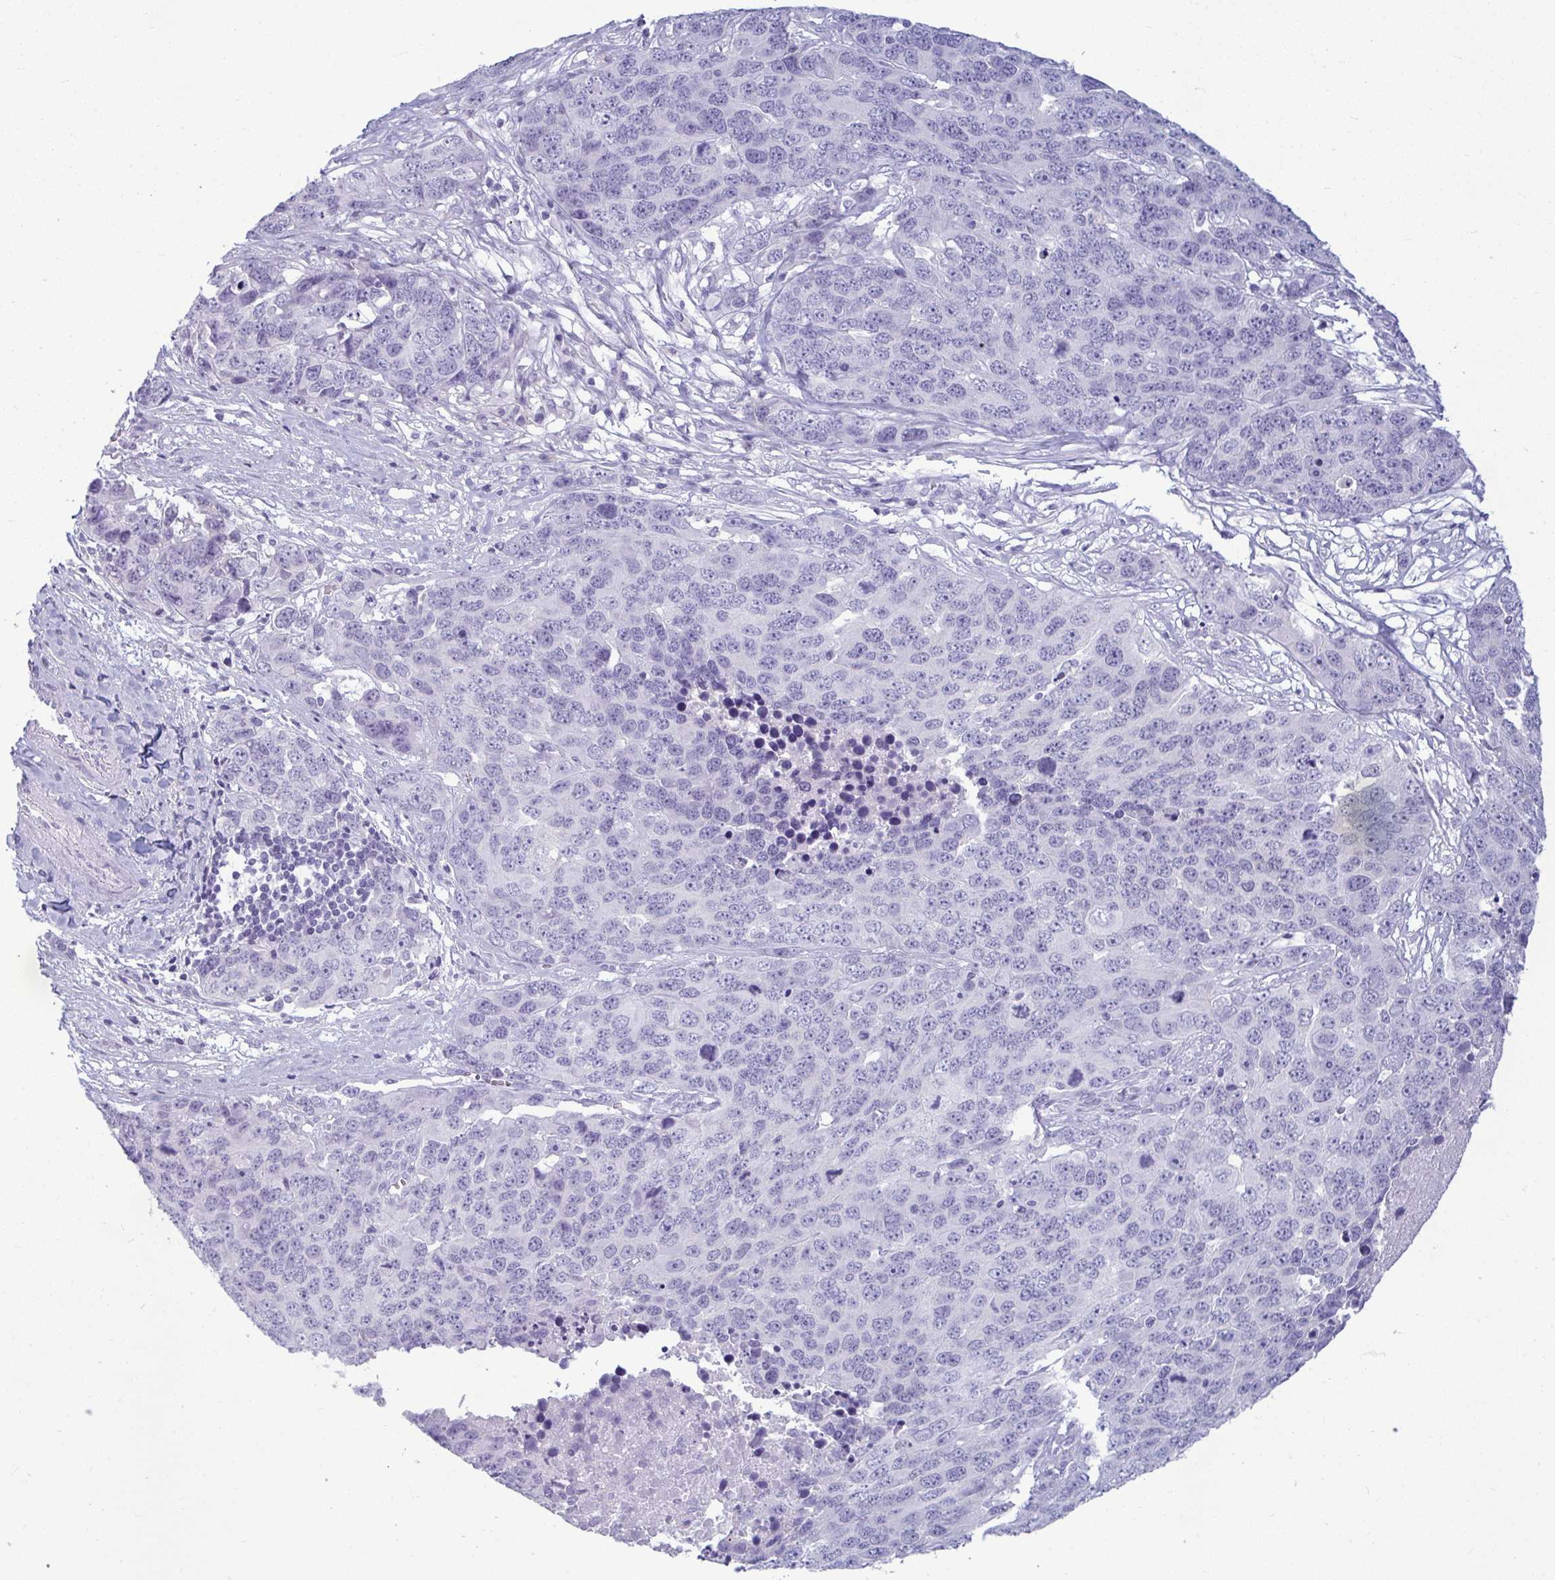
{"staining": {"intensity": "negative", "quantity": "none", "location": "none"}, "tissue": "ovarian cancer", "cell_type": "Tumor cells", "image_type": "cancer", "snomed": [{"axis": "morphology", "description": "Cystadenocarcinoma, serous, NOS"}, {"axis": "topography", "description": "Ovary"}], "caption": "Immunohistochemistry (IHC) image of ovarian serous cystadenocarcinoma stained for a protein (brown), which reveals no positivity in tumor cells.", "gene": "ANKRD60", "patient": {"sex": "female", "age": 76}}